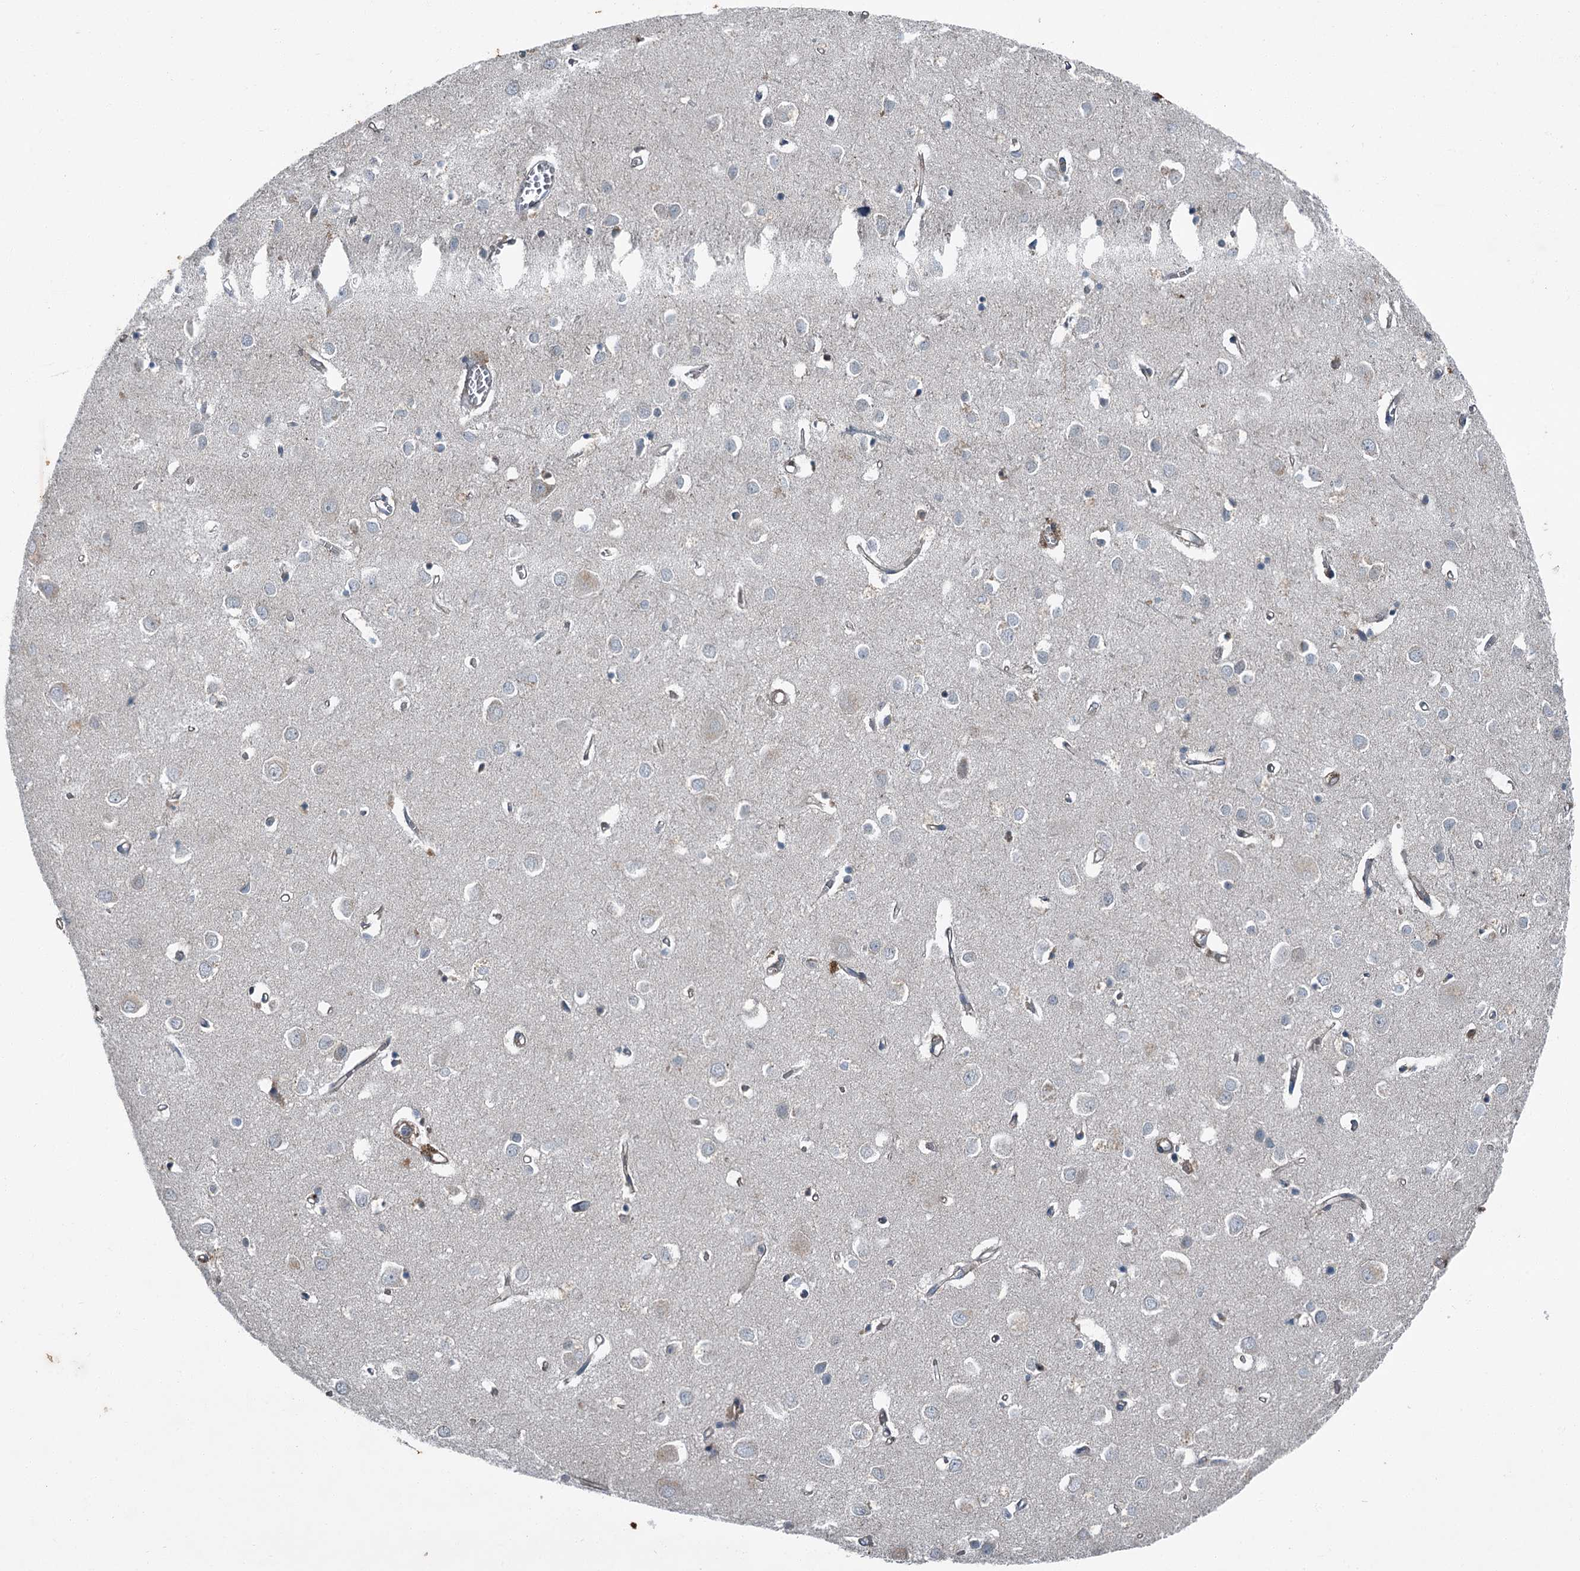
{"staining": {"intensity": "weak", "quantity": "25%-75%", "location": "cytoplasmic/membranous"}, "tissue": "cerebral cortex", "cell_type": "Endothelial cells", "image_type": "normal", "snomed": [{"axis": "morphology", "description": "Normal tissue, NOS"}, {"axis": "topography", "description": "Cerebral cortex"}], "caption": "DAB (3,3'-diaminobenzidine) immunohistochemical staining of normal human cerebral cortex shows weak cytoplasmic/membranous protein staining in approximately 25%-75% of endothelial cells.", "gene": "AXL", "patient": {"sex": "female", "age": 64}}